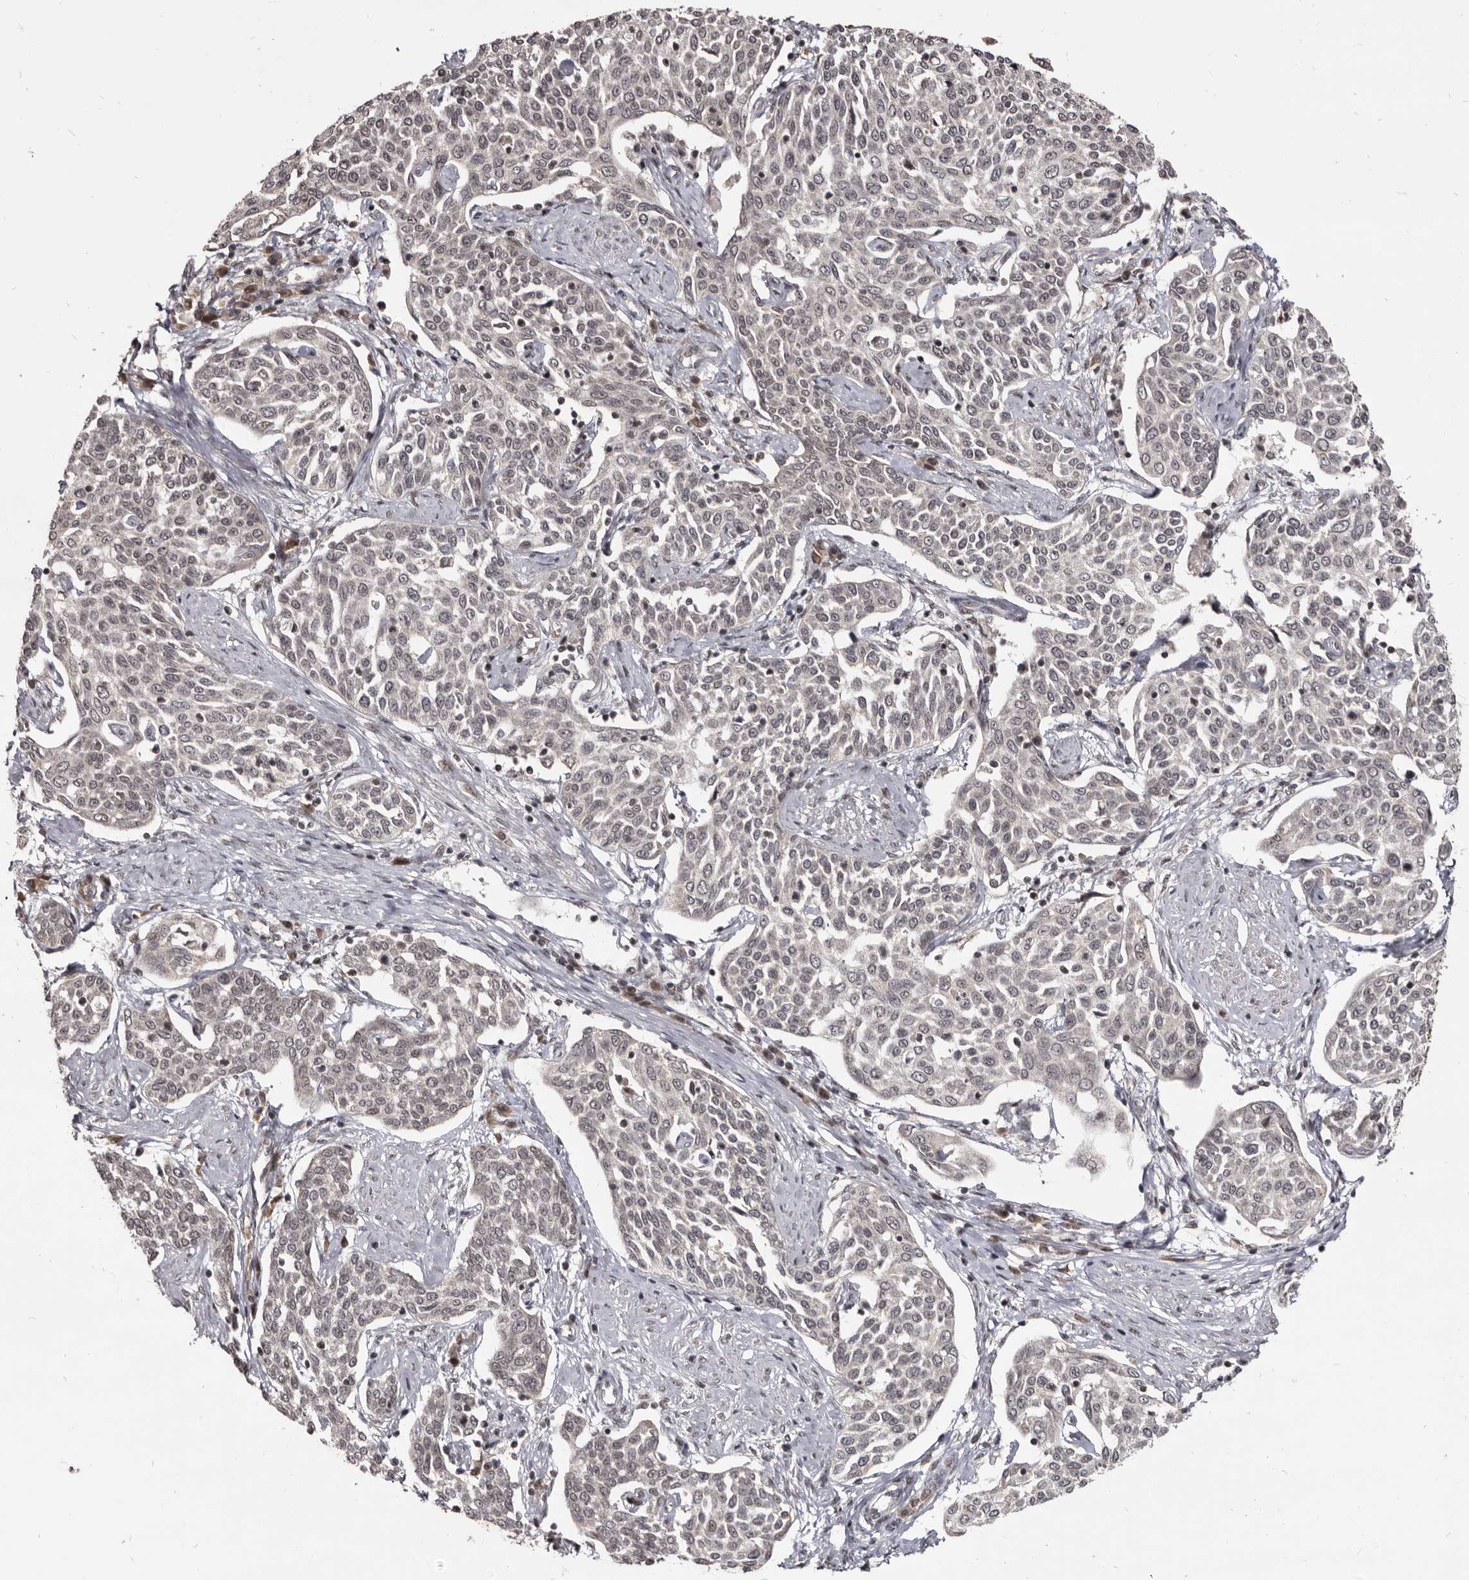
{"staining": {"intensity": "negative", "quantity": "none", "location": "none"}, "tissue": "cervical cancer", "cell_type": "Tumor cells", "image_type": "cancer", "snomed": [{"axis": "morphology", "description": "Squamous cell carcinoma, NOS"}, {"axis": "topography", "description": "Cervix"}], "caption": "Tumor cells are negative for brown protein staining in cervical cancer.", "gene": "THUMPD1", "patient": {"sex": "female", "age": 34}}